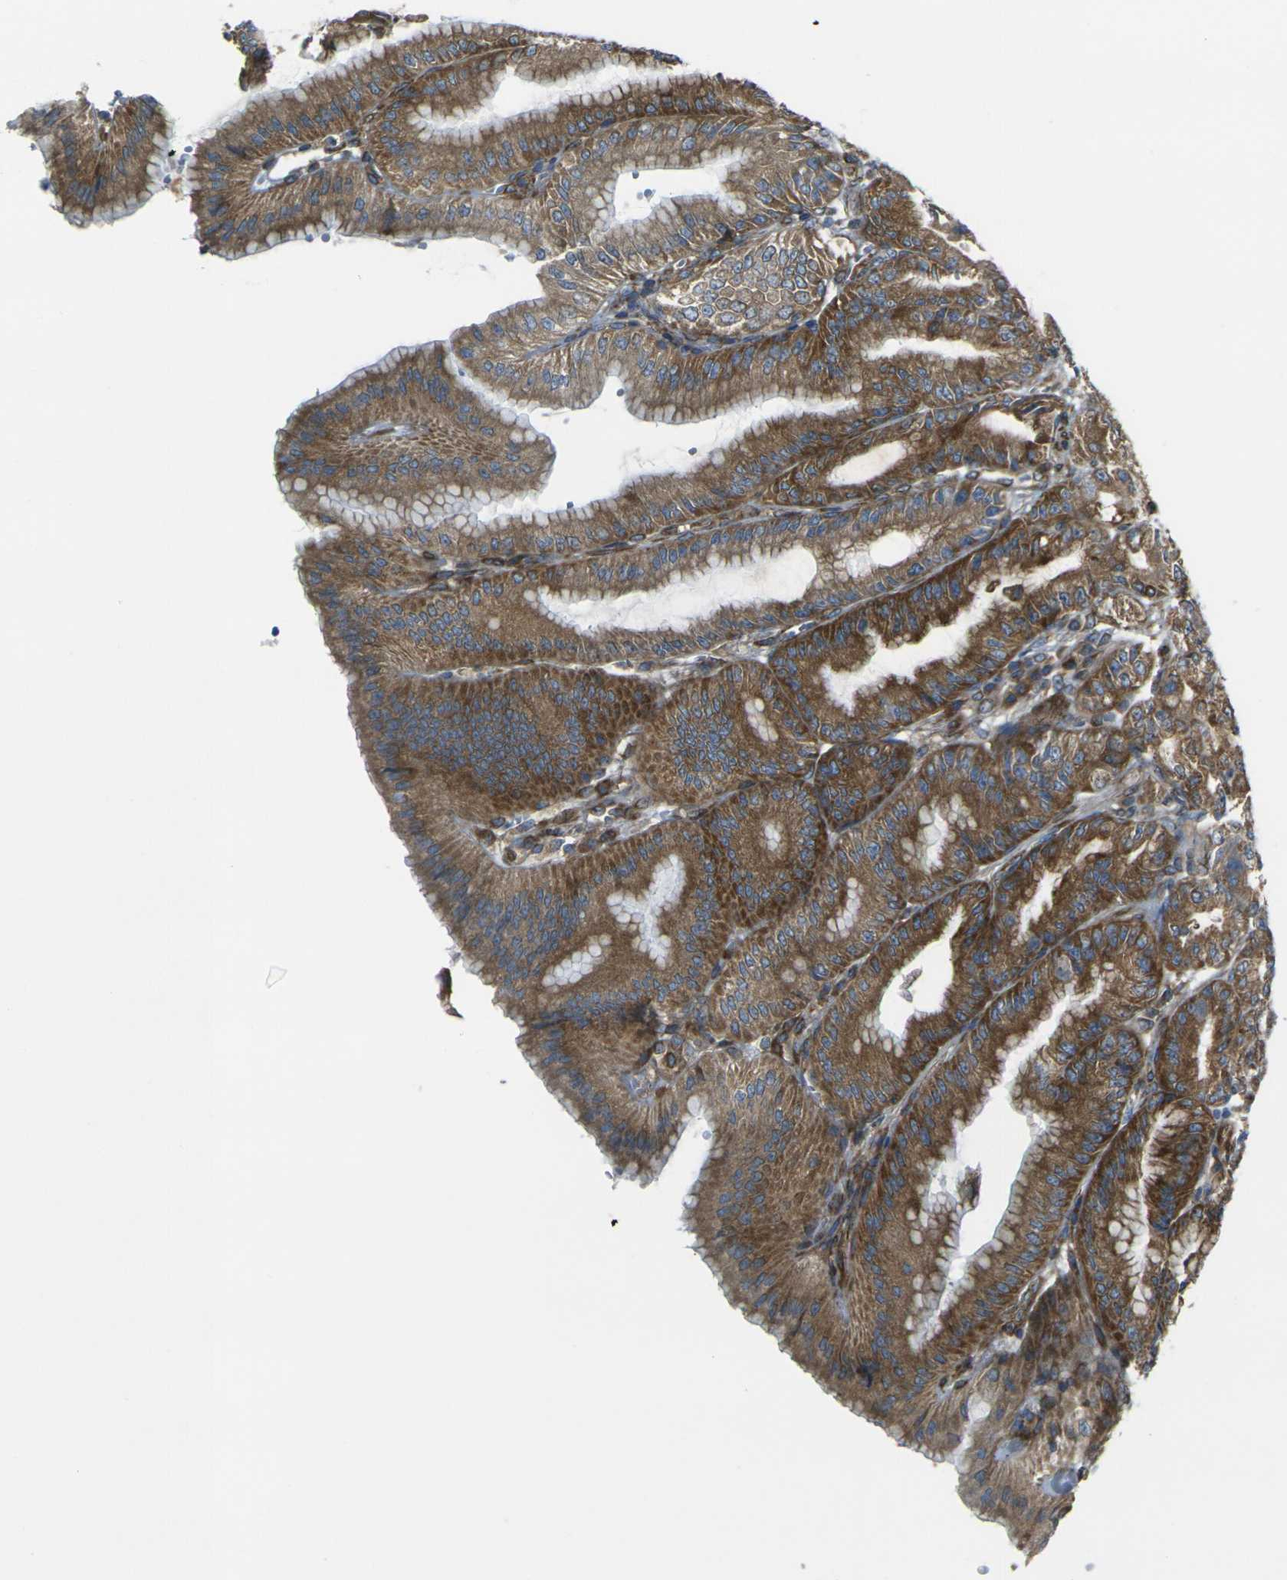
{"staining": {"intensity": "strong", "quantity": ">75%", "location": "cytoplasmic/membranous"}, "tissue": "stomach", "cell_type": "Glandular cells", "image_type": "normal", "snomed": [{"axis": "morphology", "description": "Normal tissue, NOS"}, {"axis": "topography", "description": "Stomach, lower"}], "caption": "Brown immunohistochemical staining in unremarkable human stomach exhibits strong cytoplasmic/membranous staining in approximately >75% of glandular cells. (Stains: DAB in brown, nuclei in blue, Microscopy: brightfield microscopy at high magnification).", "gene": "CELSR2", "patient": {"sex": "male", "age": 71}}